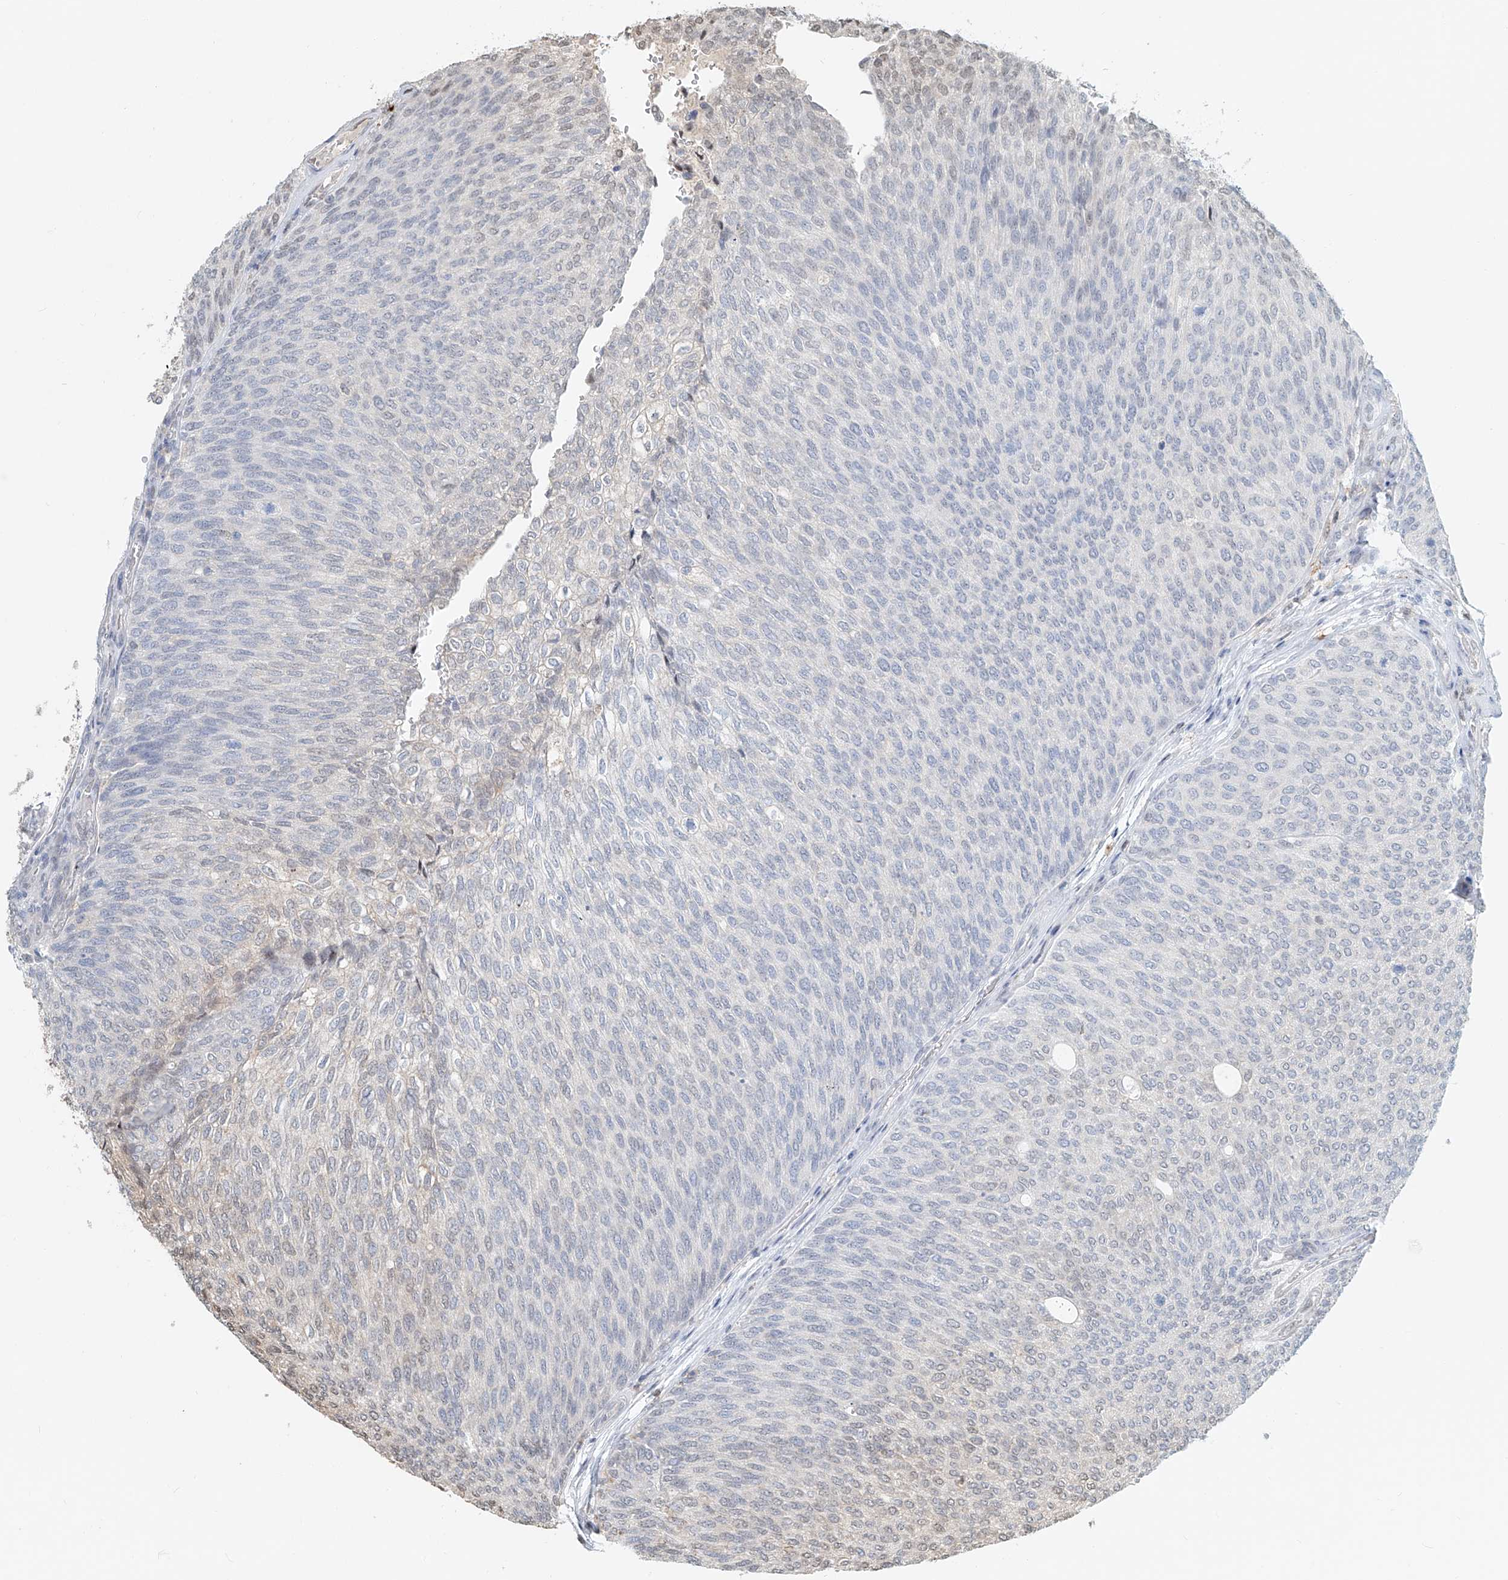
{"staining": {"intensity": "negative", "quantity": "none", "location": "none"}, "tissue": "urothelial cancer", "cell_type": "Tumor cells", "image_type": "cancer", "snomed": [{"axis": "morphology", "description": "Urothelial carcinoma, Low grade"}, {"axis": "topography", "description": "Urinary bladder"}], "caption": "The histopathology image reveals no significant positivity in tumor cells of urothelial carcinoma (low-grade). Brightfield microscopy of immunohistochemistry (IHC) stained with DAB (3,3'-diaminobenzidine) (brown) and hematoxylin (blue), captured at high magnification.", "gene": "RMND1", "patient": {"sex": "female", "age": 79}}